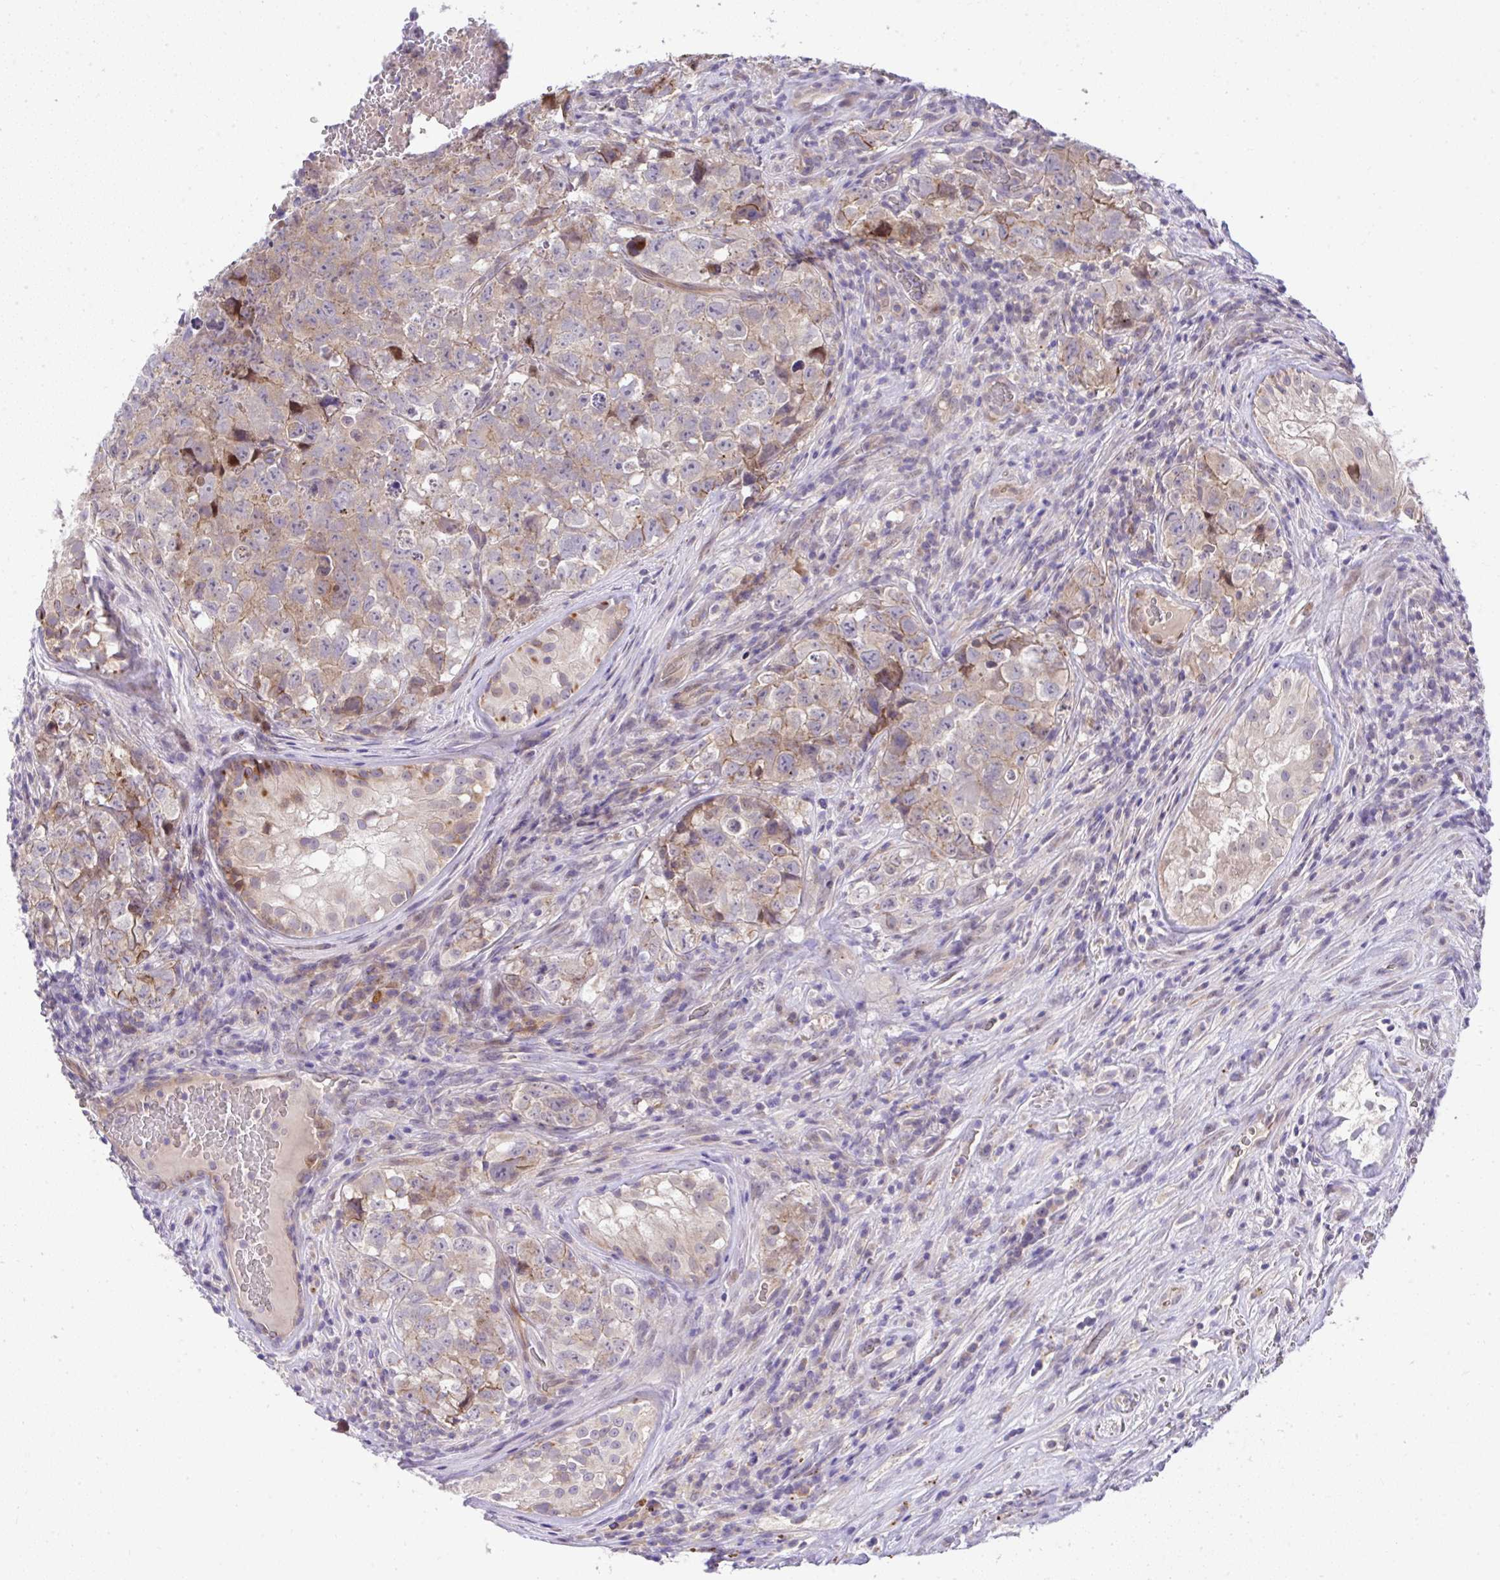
{"staining": {"intensity": "weak", "quantity": ">75%", "location": "cytoplasmic/membranous"}, "tissue": "testis cancer", "cell_type": "Tumor cells", "image_type": "cancer", "snomed": [{"axis": "morphology", "description": "Carcinoma, Embryonal, NOS"}, {"axis": "topography", "description": "Testis"}], "caption": "Protein staining exhibits weak cytoplasmic/membranous positivity in about >75% of tumor cells in testis cancer (embryonal carcinoma). (Stains: DAB in brown, nuclei in blue, Microscopy: brightfield microscopy at high magnification).", "gene": "CHIA", "patient": {"sex": "male", "age": 18}}